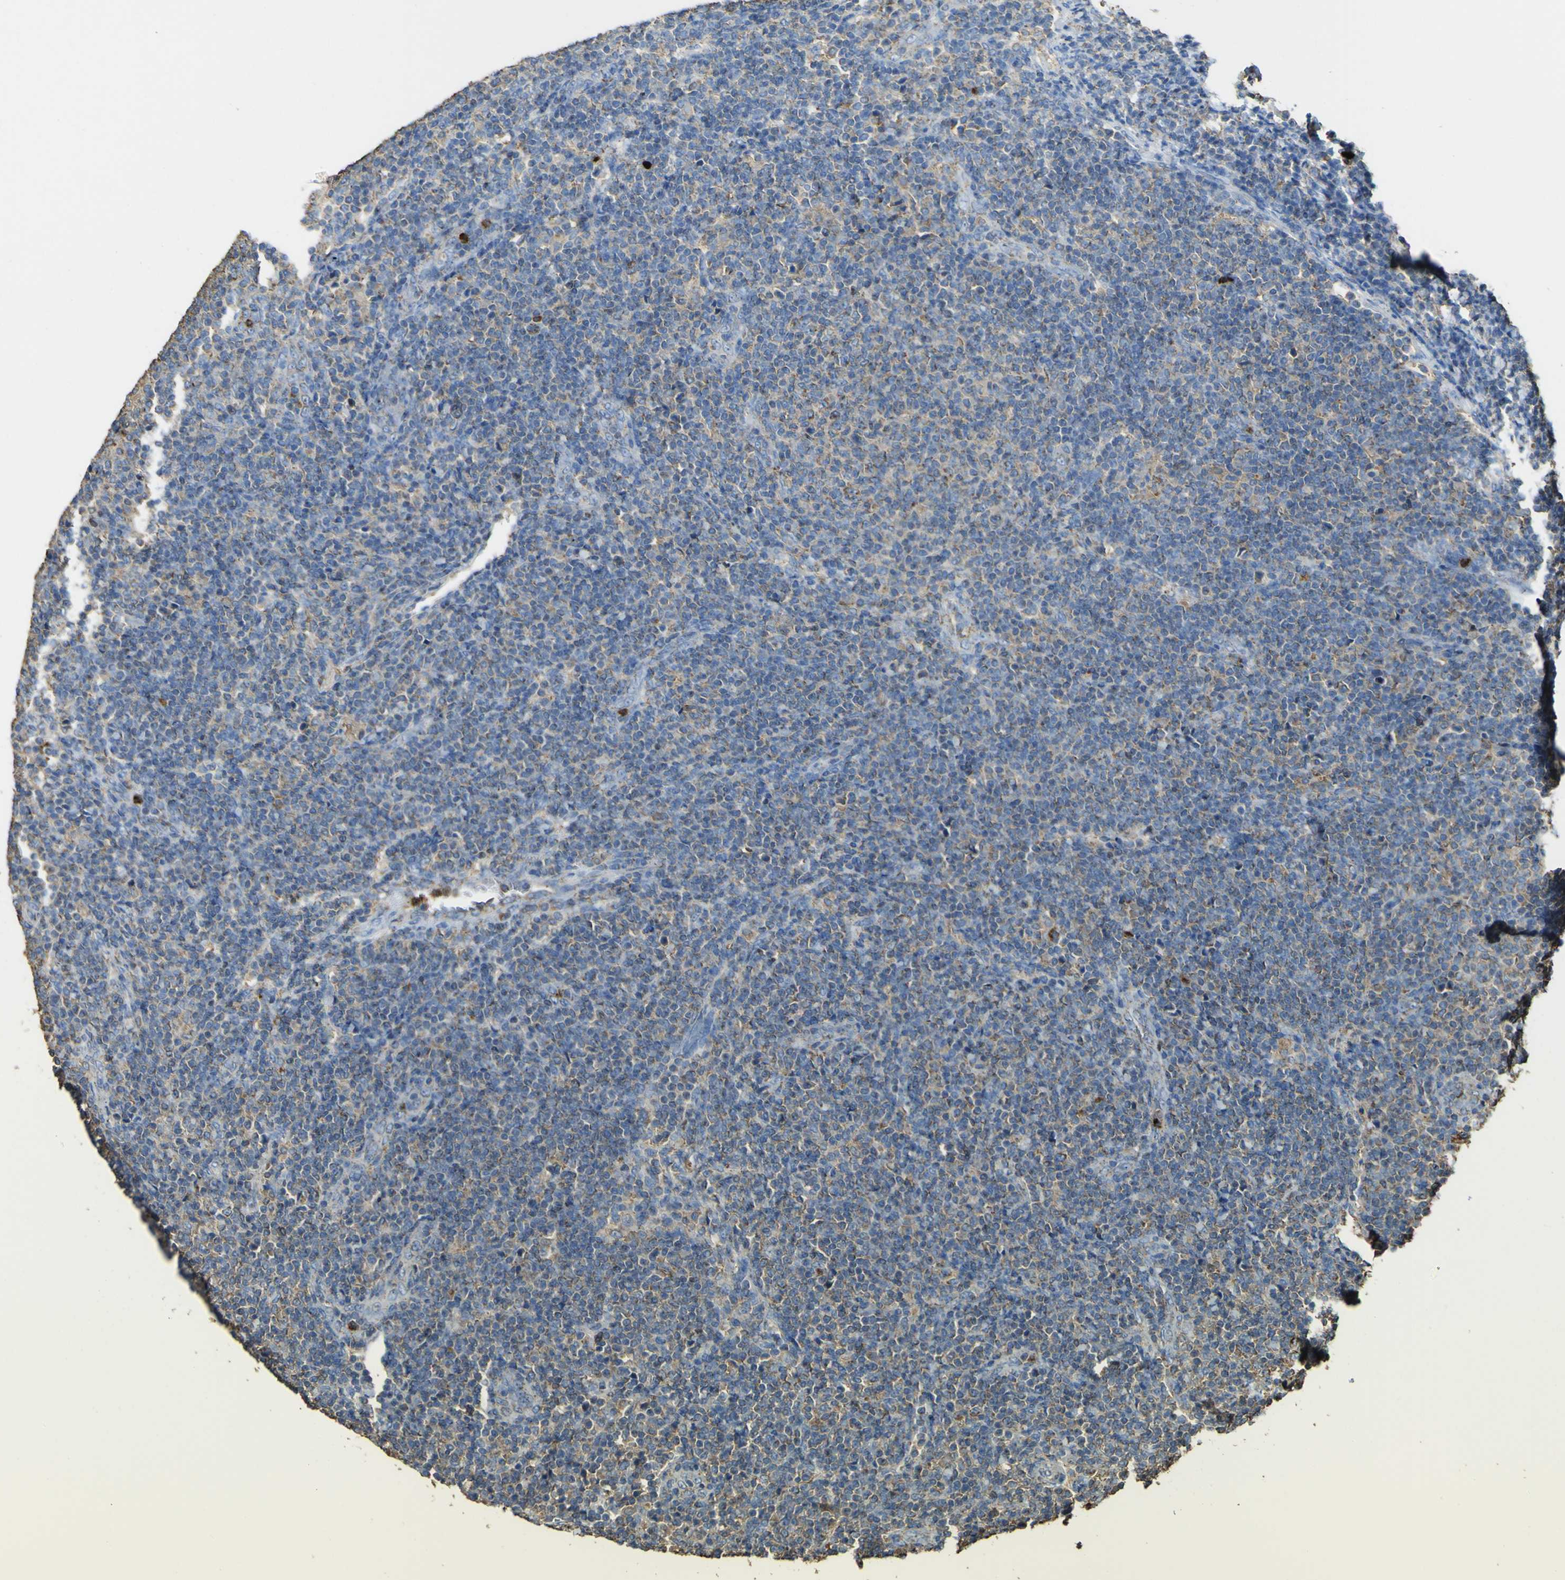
{"staining": {"intensity": "moderate", "quantity": "25%-75%", "location": "cytoplasmic/membranous"}, "tissue": "lymphoma", "cell_type": "Tumor cells", "image_type": "cancer", "snomed": [{"axis": "morphology", "description": "Malignant lymphoma, non-Hodgkin's type, Low grade"}, {"axis": "topography", "description": "Lymph node"}], "caption": "This is a micrograph of IHC staining of lymphoma, which shows moderate positivity in the cytoplasmic/membranous of tumor cells.", "gene": "ACSL3", "patient": {"sex": "male", "age": 66}}